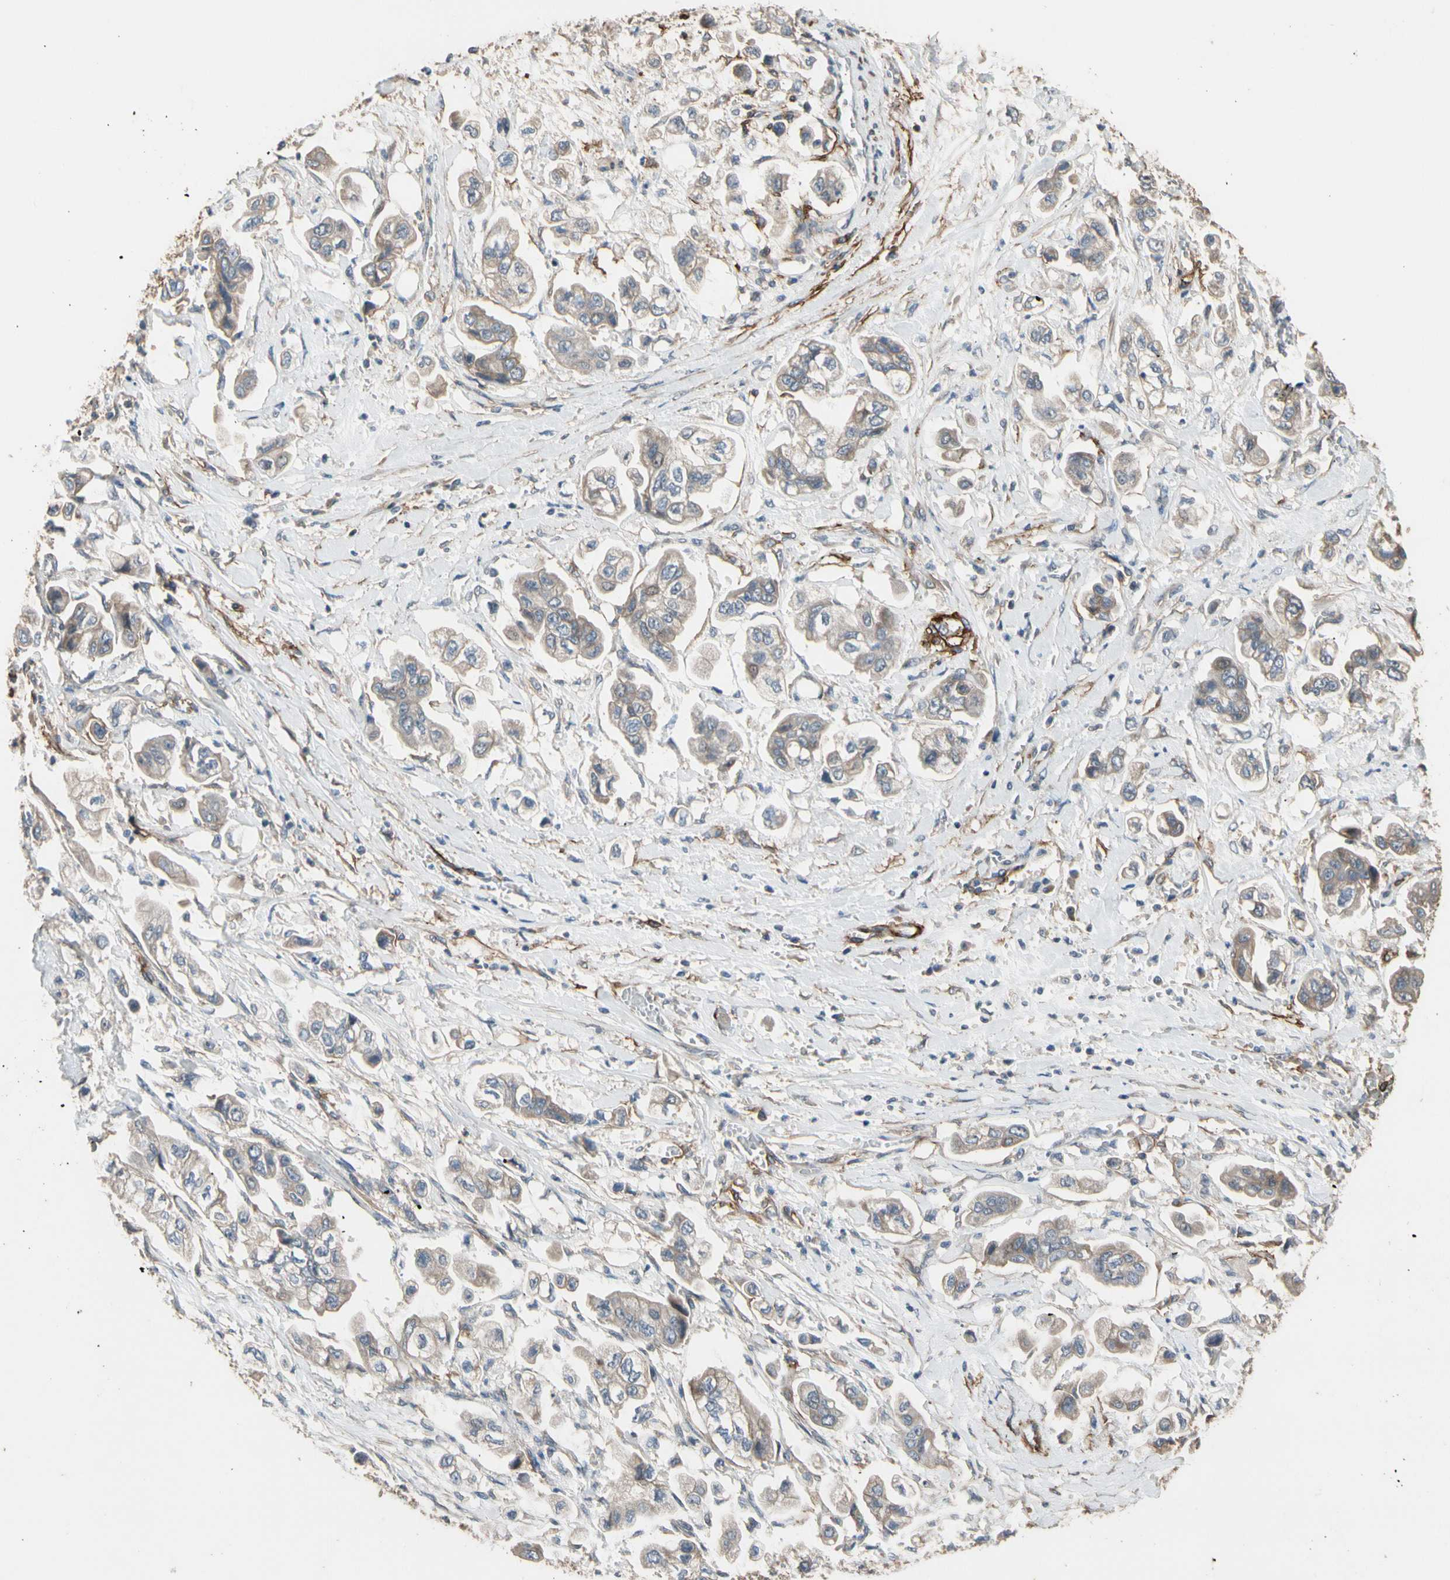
{"staining": {"intensity": "weak", "quantity": ">75%", "location": "cytoplasmic/membranous"}, "tissue": "stomach cancer", "cell_type": "Tumor cells", "image_type": "cancer", "snomed": [{"axis": "morphology", "description": "Adenocarcinoma, NOS"}, {"axis": "topography", "description": "Stomach"}], "caption": "Immunohistochemistry micrograph of human stomach adenocarcinoma stained for a protein (brown), which demonstrates low levels of weak cytoplasmic/membranous positivity in about >75% of tumor cells.", "gene": "SUSD2", "patient": {"sex": "male", "age": 62}}